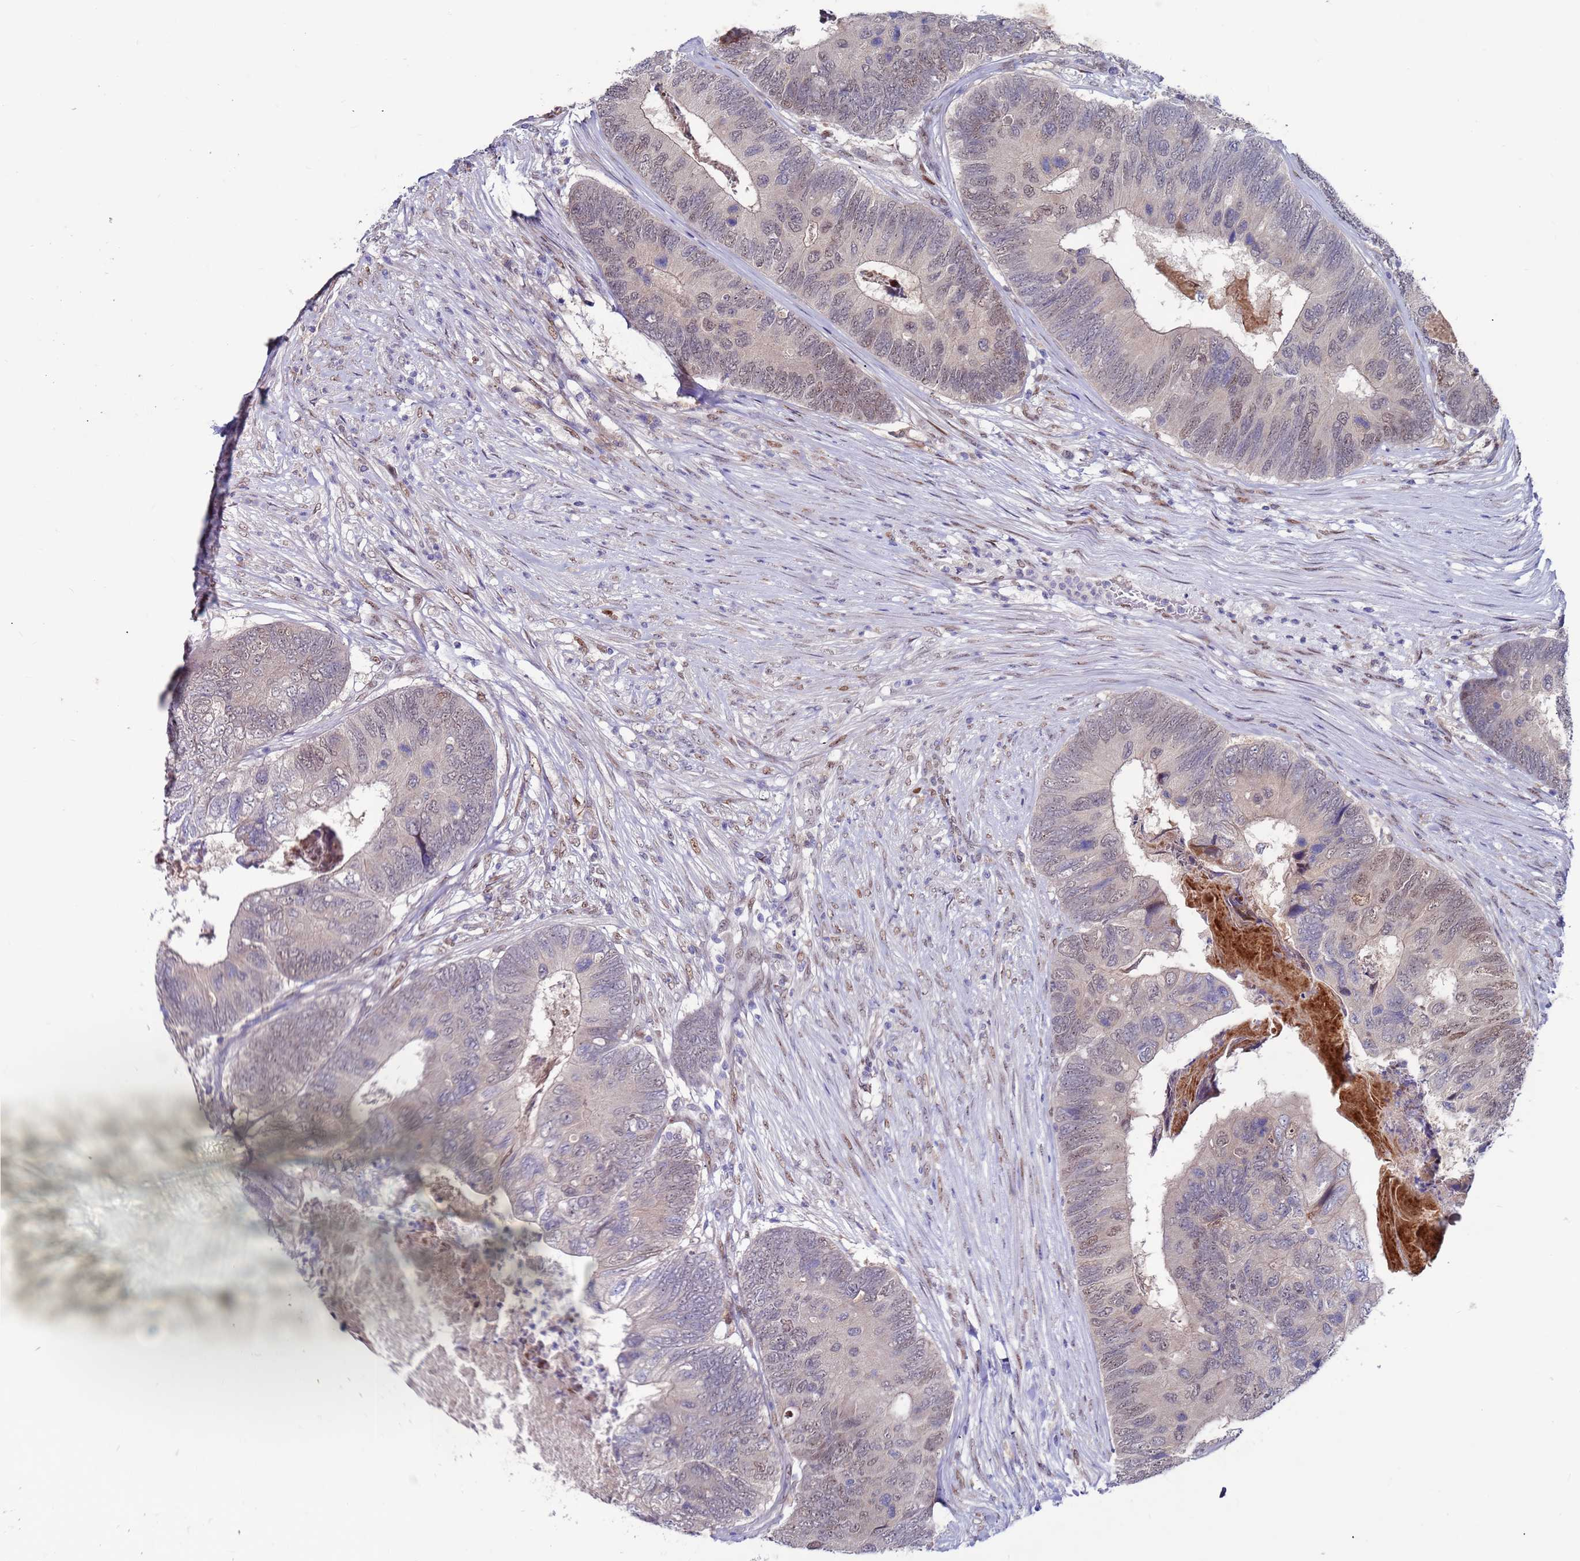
{"staining": {"intensity": "weak", "quantity": "<25%", "location": "nuclear"}, "tissue": "colorectal cancer", "cell_type": "Tumor cells", "image_type": "cancer", "snomed": [{"axis": "morphology", "description": "Adenocarcinoma, NOS"}, {"axis": "topography", "description": "Colon"}], "caption": "This is an immunohistochemistry photomicrograph of colorectal cancer (adenocarcinoma). There is no staining in tumor cells.", "gene": "FBXO27", "patient": {"sex": "female", "age": 67}}